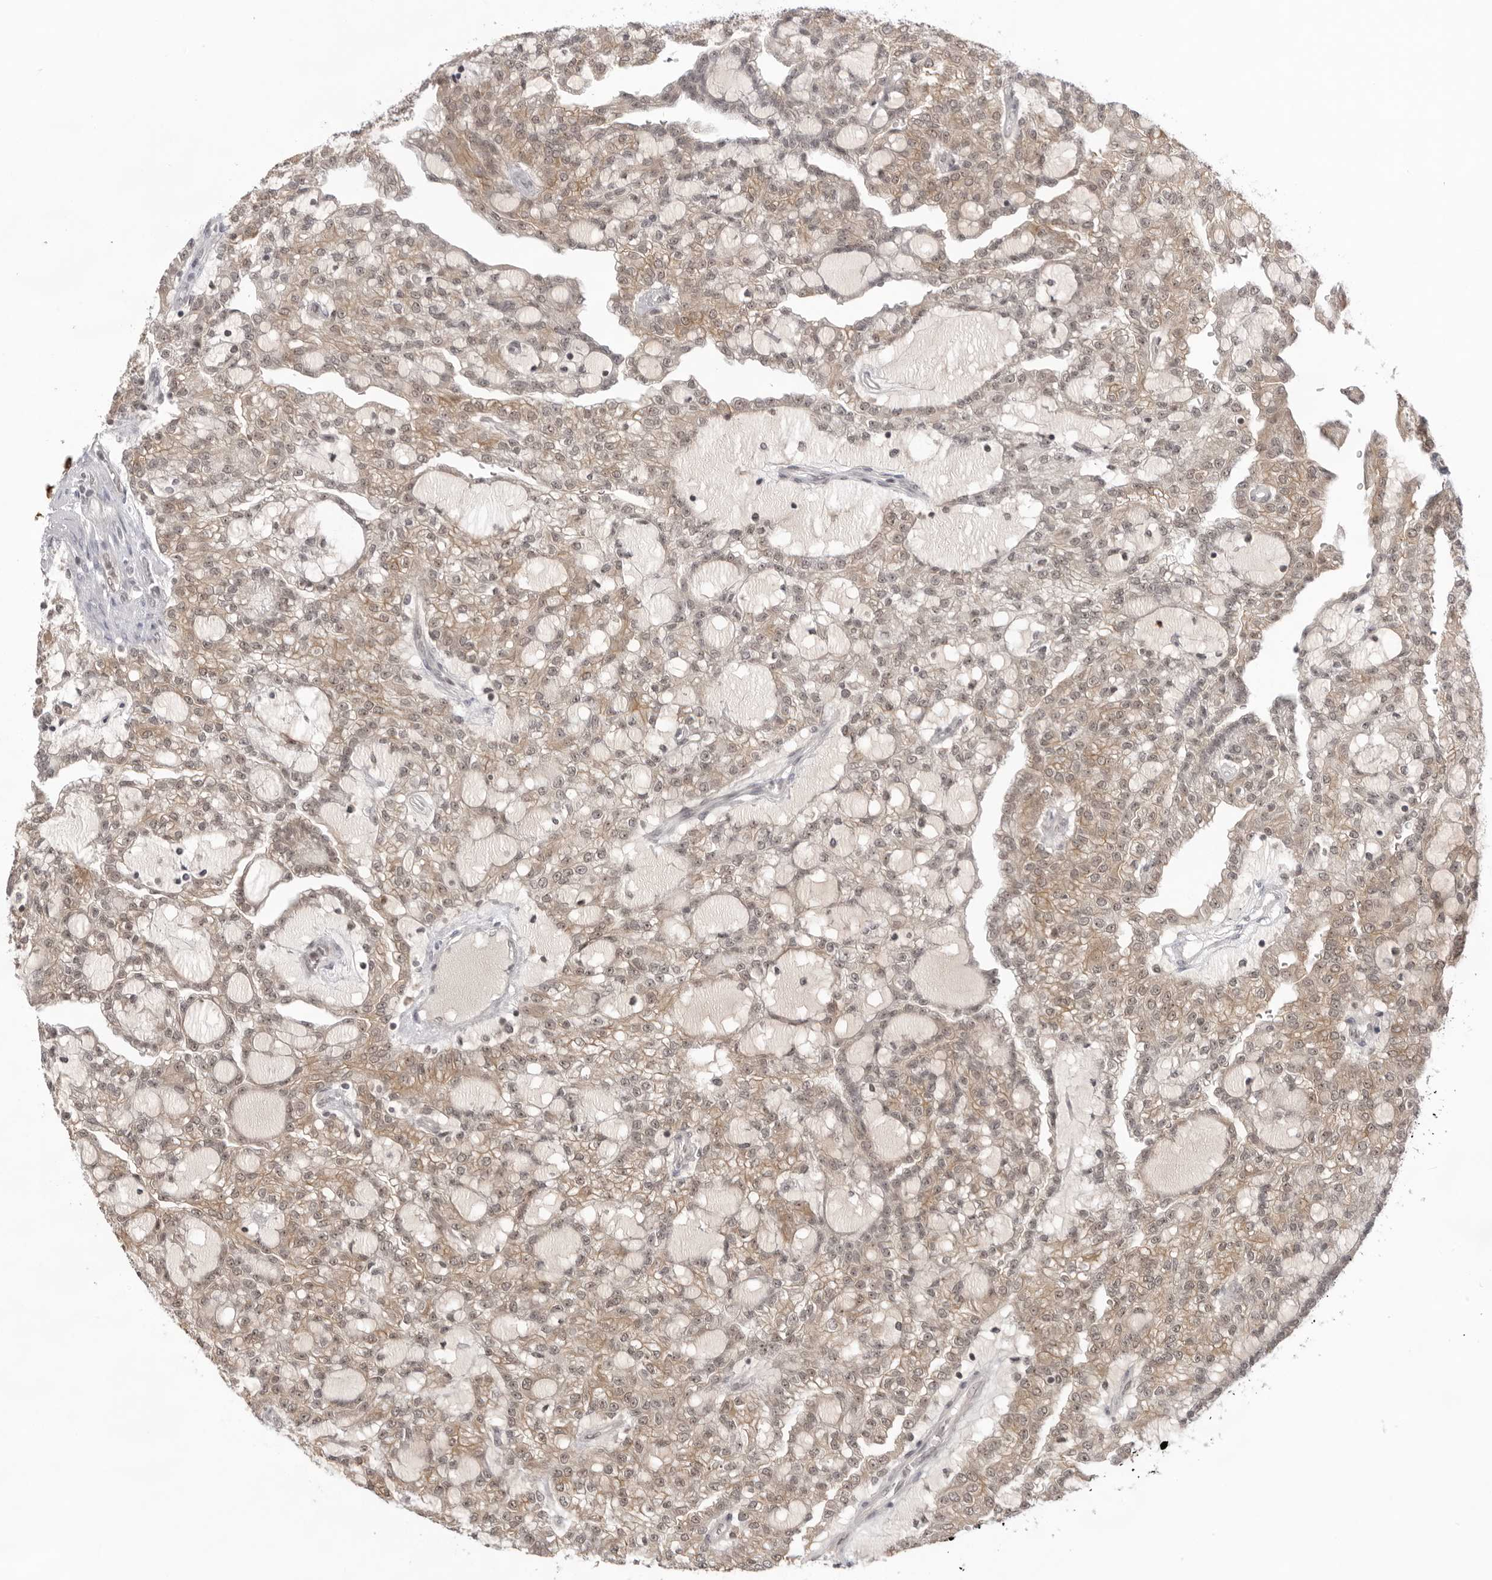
{"staining": {"intensity": "moderate", "quantity": ">75%", "location": "cytoplasmic/membranous,nuclear"}, "tissue": "renal cancer", "cell_type": "Tumor cells", "image_type": "cancer", "snomed": [{"axis": "morphology", "description": "Adenocarcinoma, NOS"}, {"axis": "topography", "description": "Kidney"}], "caption": "Immunohistochemistry image of human adenocarcinoma (renal) stained for a protein (brown), which reveals medium levels of moderate cytoplasmic/membranous and nuclear staining in approximately >75% of tumor cells.", "gene": "EXOSC10", "patient": {"sex": "male", "age": 63}}